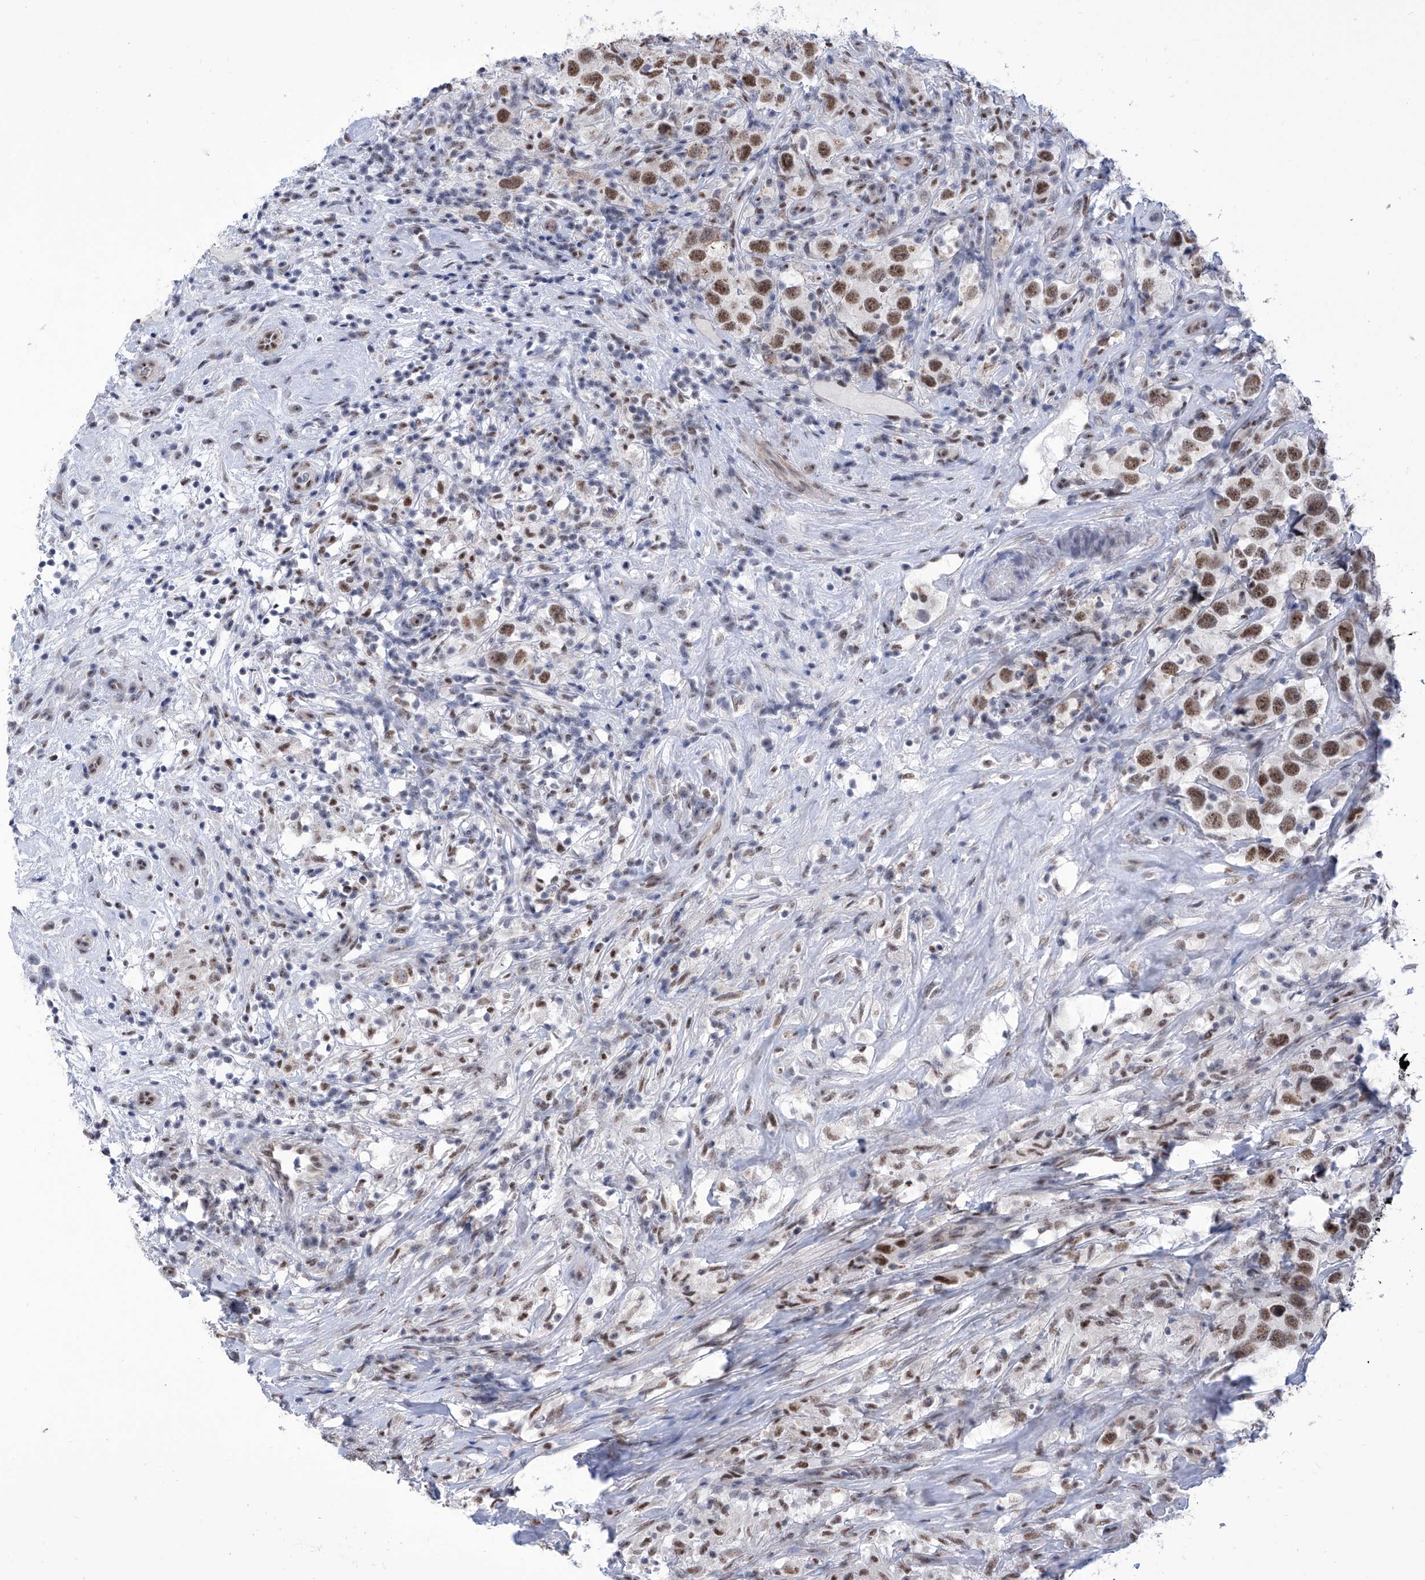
{"staining": {"intensity": "moderate", "quantity": ">75%", "location": "nuclear"}, "tissue": "testis cancer", "cell_type": "Tumor cells", "image_type": "cancer", "snomed": [{"axis": "morphology", "description": "Seminoma, NOS"}, {"axis": "topography", "description": "Testis"}], "caption": "IHC of human testis cancer (seminoma) demonstrates medium levels of moderate nuclear positivity in about >75% of tumor cells.", "gene": "SART1", "patient": {"sex": "male", "age": 49}}